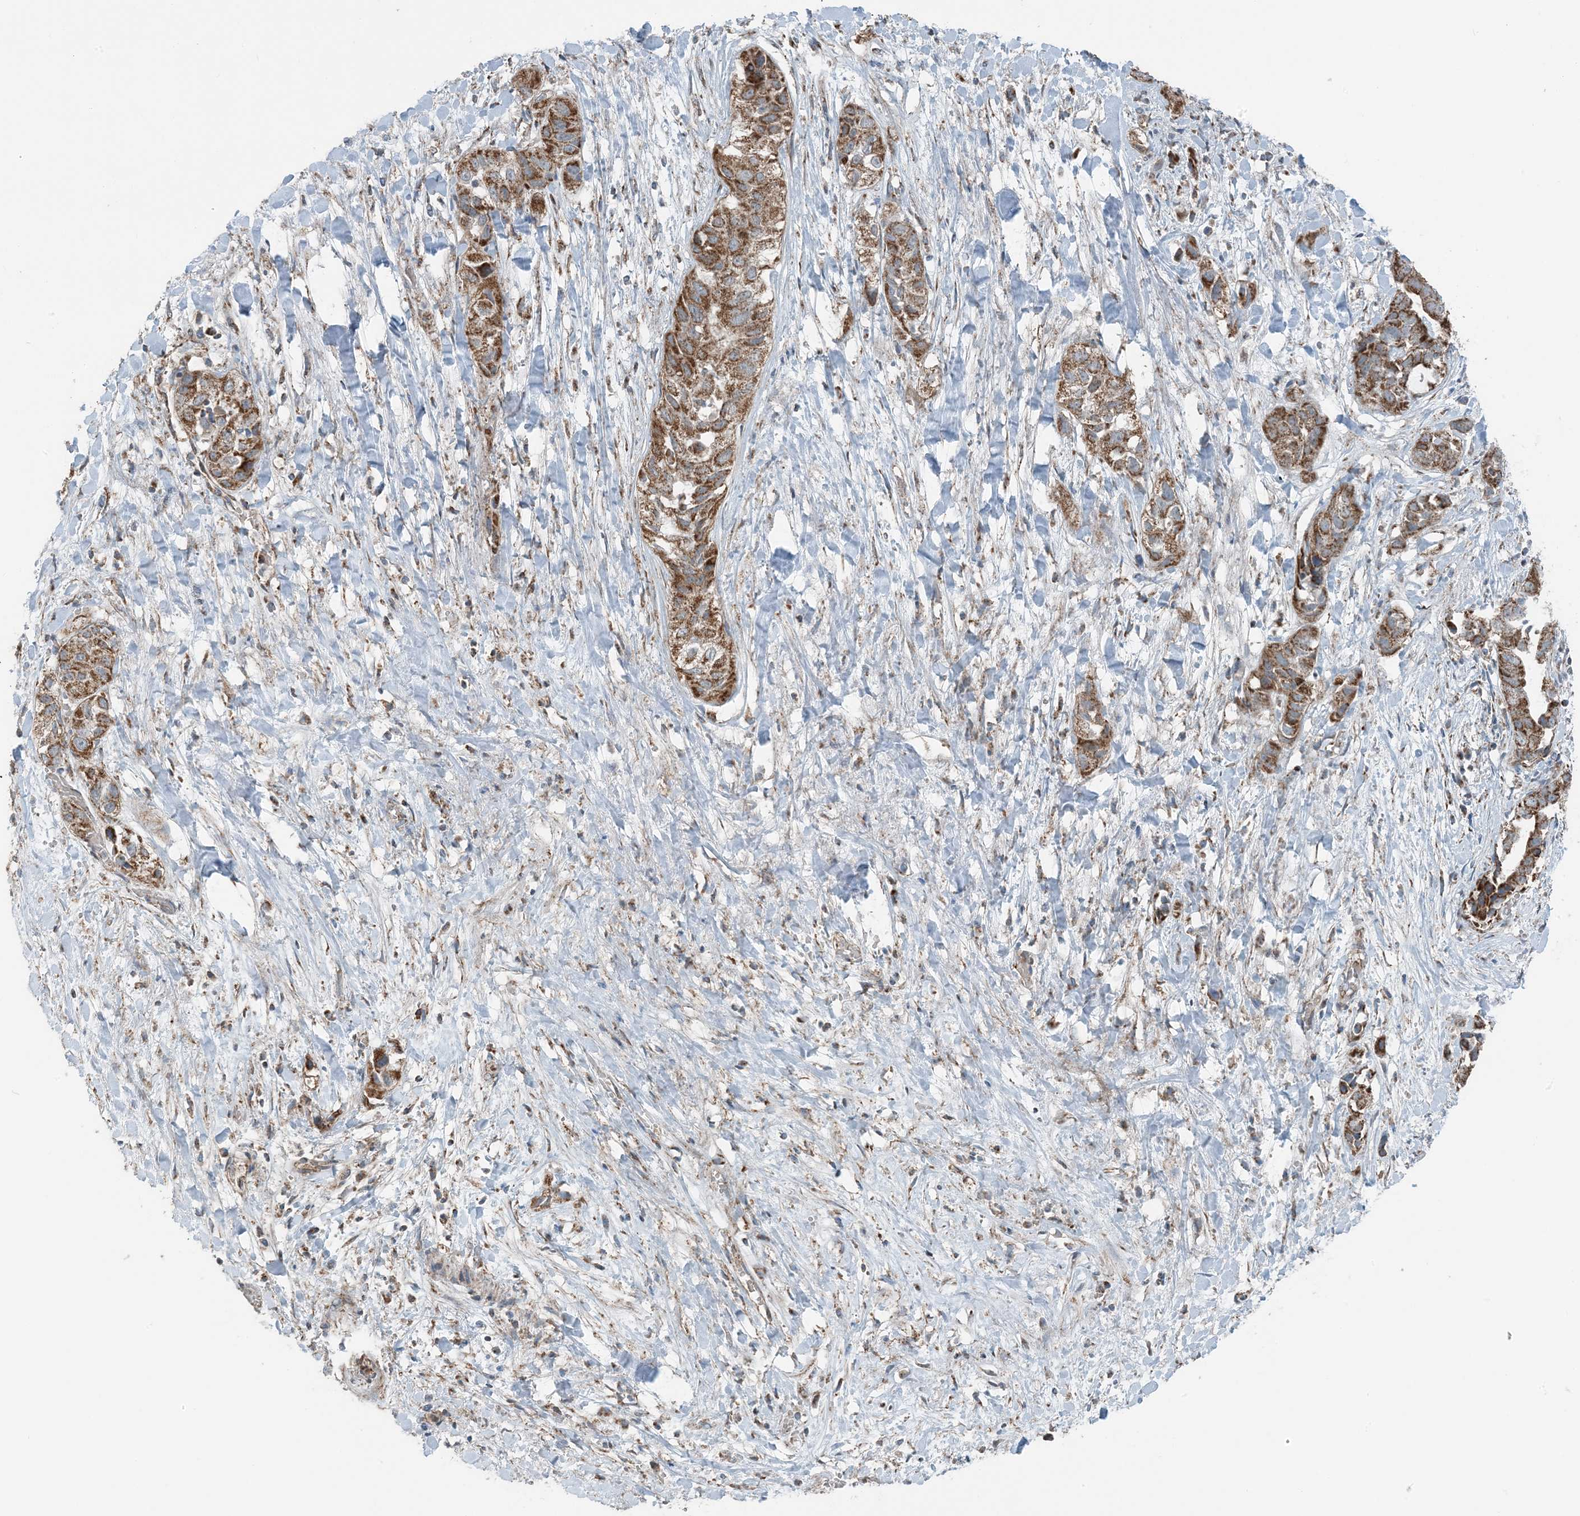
{"staining": {"intensity": "moderate", "quantity": ">75%", "location": "cytoplasmic/membranous"}, "tissue": "liver cancer", "cell_type": "Tumor cells", "image_type": "cancer", "snomed": [{"axis": "morphology", "description": "Cholangiocarcinoma"}, {"axis": "topography", "description": "Liver"}], "caption": "Protein expression analysis of cholangiocarcinoma (liver) demonstrates moderate cytoplasmic/membranous positivity in about >75% of tumor cells. (DAB = brown stain, brightfield microscopy at high magnification).", "gene": "PILRB", "patient": {"sex": "female", "age": 52}}